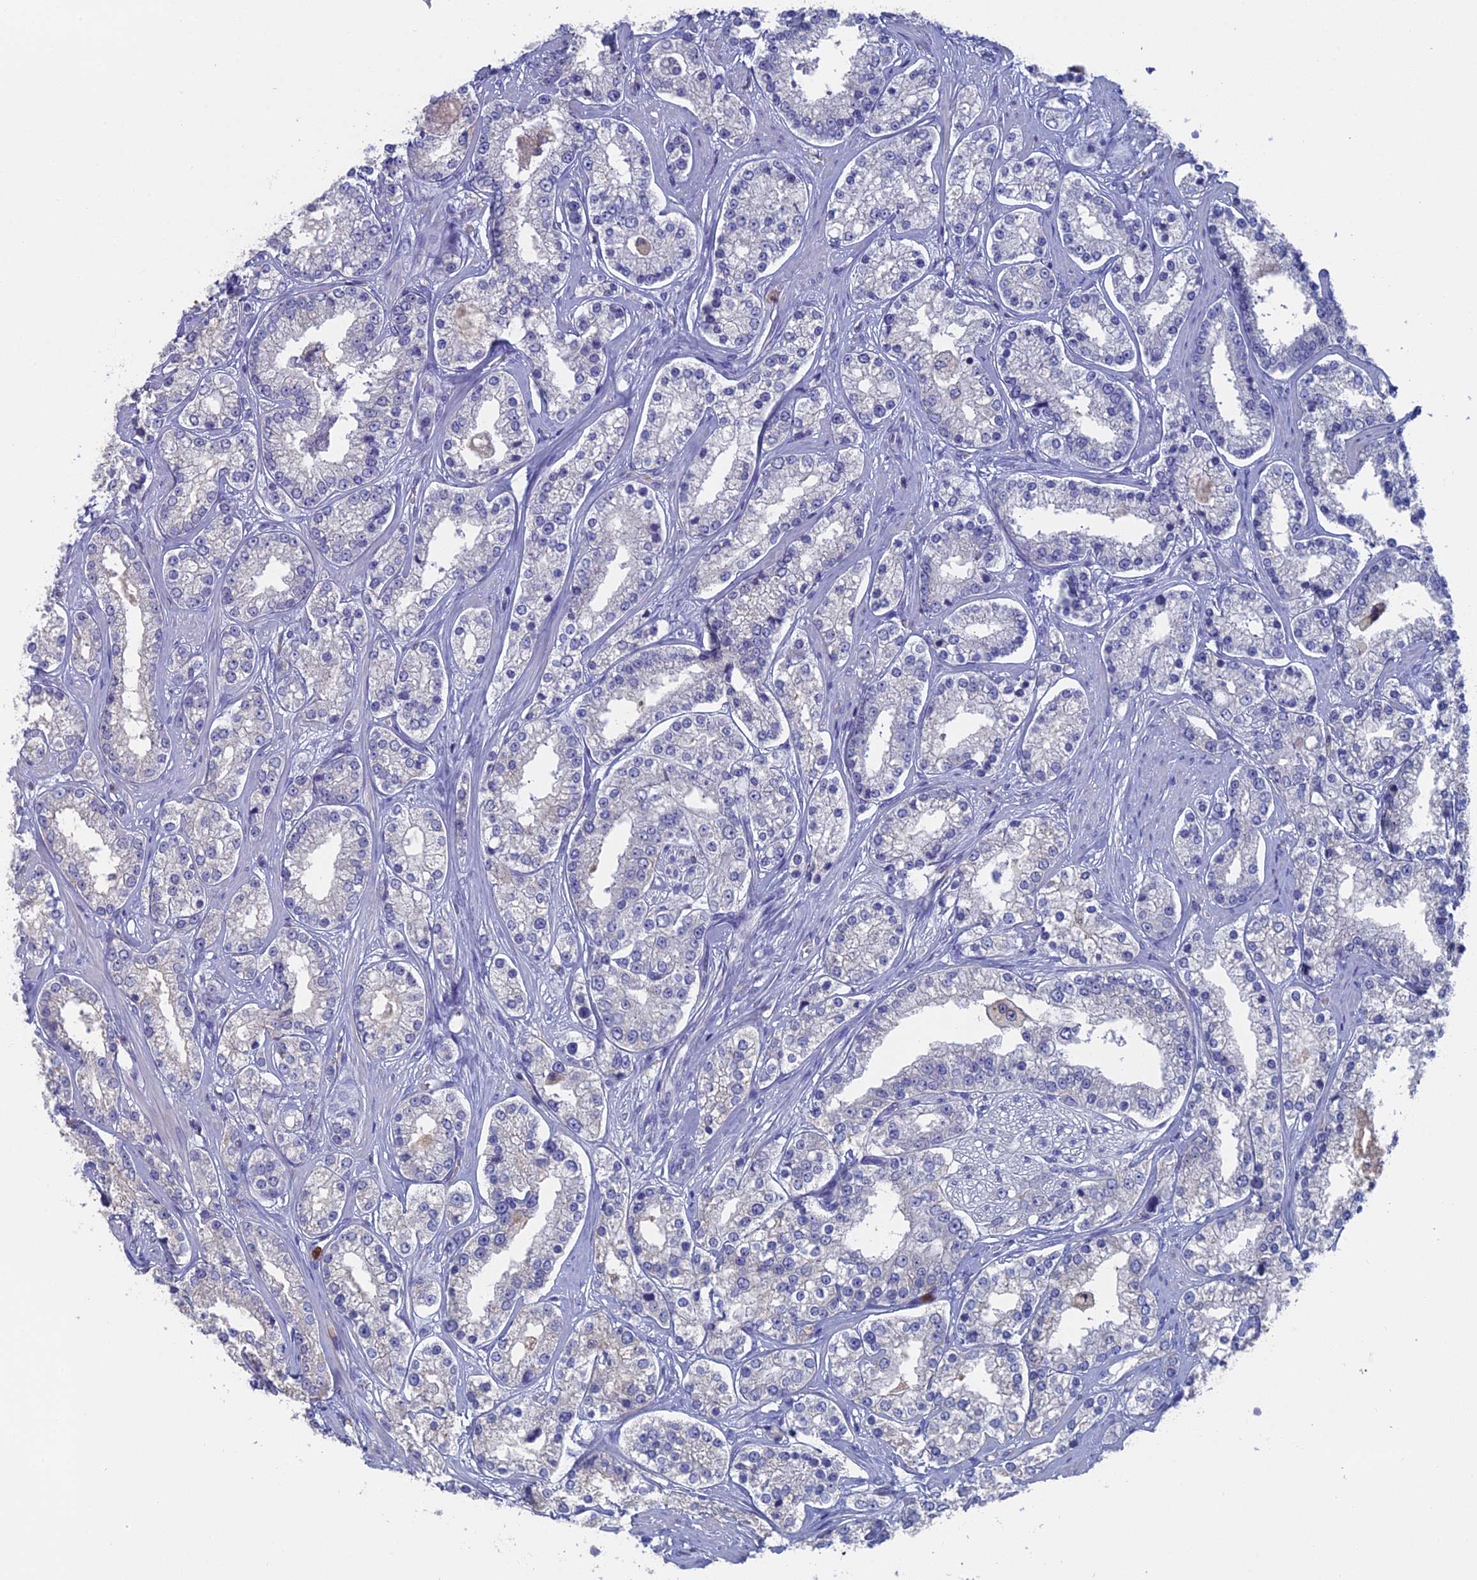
{"staining": {"intensity": "negative", "quantity": "none", "location": "none"}, "tissue": "prostate cancer", "cell_type": "Tumor cells", "image_type": "cancer", "snomed": [{"axis": "morphology", "description": "Normal tissue, NOS"}, {"axis": "morphology", "description": "Adenocarcinoma, High grade"}, {"axis": "topography", "description": "Prostate"}], "caption": "Immunohistochemistry (IHC) of prostate cancer (adenocarcinoma (high-grade)) shows no expression in tumor cells. (IHC, brightfield microscopy, high magnification).", "gene": "NCF4", "patient": {"sex": "male", "age": 83}}